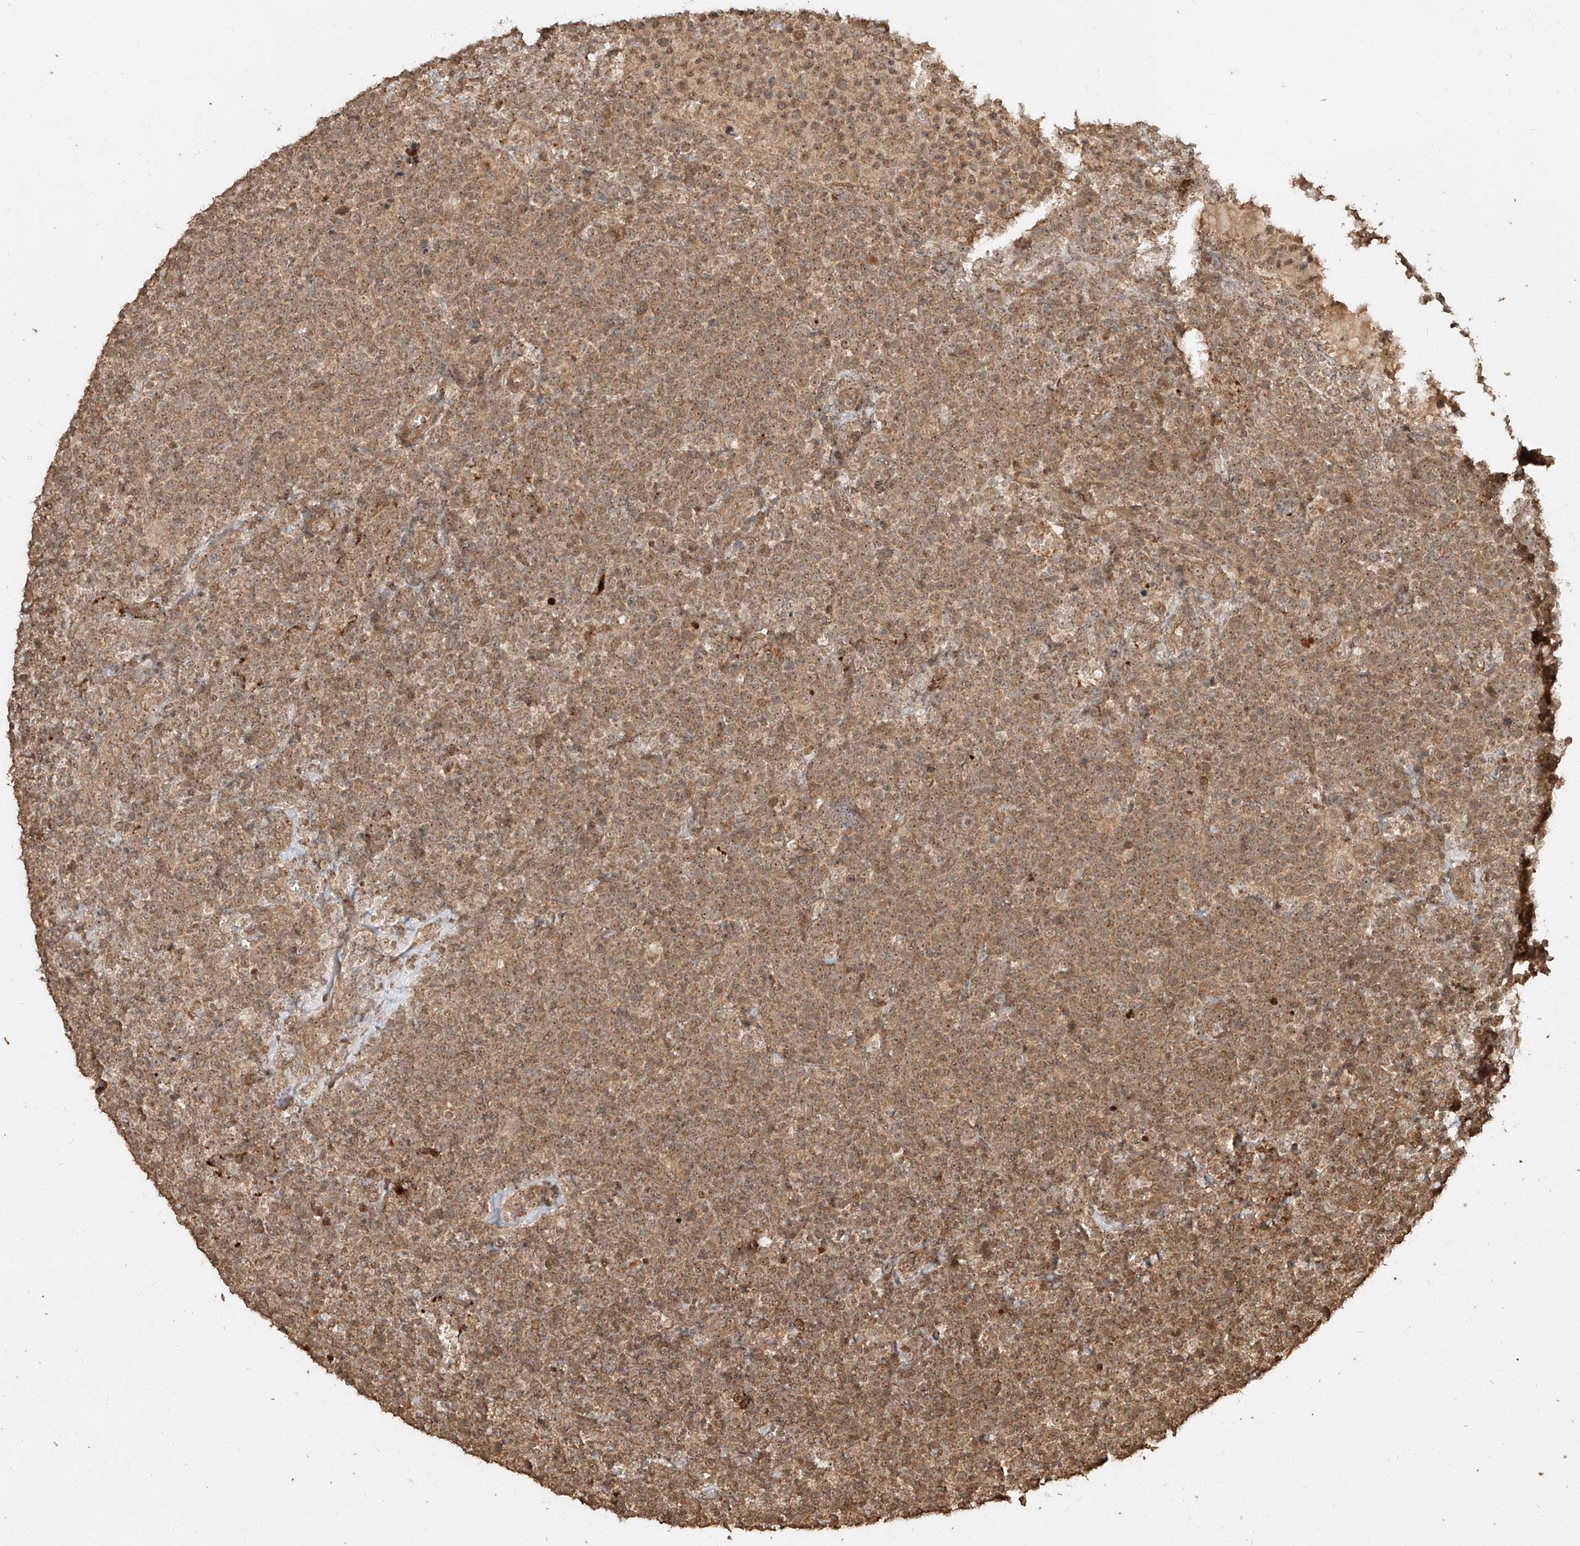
{"staining": {"intensity": "weak", "quantity": ">75%", "location": "cytoplasmic/membranous,nuclear"}, "tissue": "lymphoma", "cell_type": "Tumor cells", "image_type": "cancer", "snomed": [{"axis": "morphology", "description": "Malignant lymphoma, non-Hodgkin's type, High grade"}, {"axis": "topography", "description": "Lymph node"}], "caption": "Protein staining by immunohistochemistry (IHC) displays weak cytoplasmic/membranous and nuclear positivity in about >75% of tumor cells in high-grade malignant lymphoma, non-Hodgkin's type.", "gene": "ZNF660", "patient": {"sex": "male", "age": 61}}